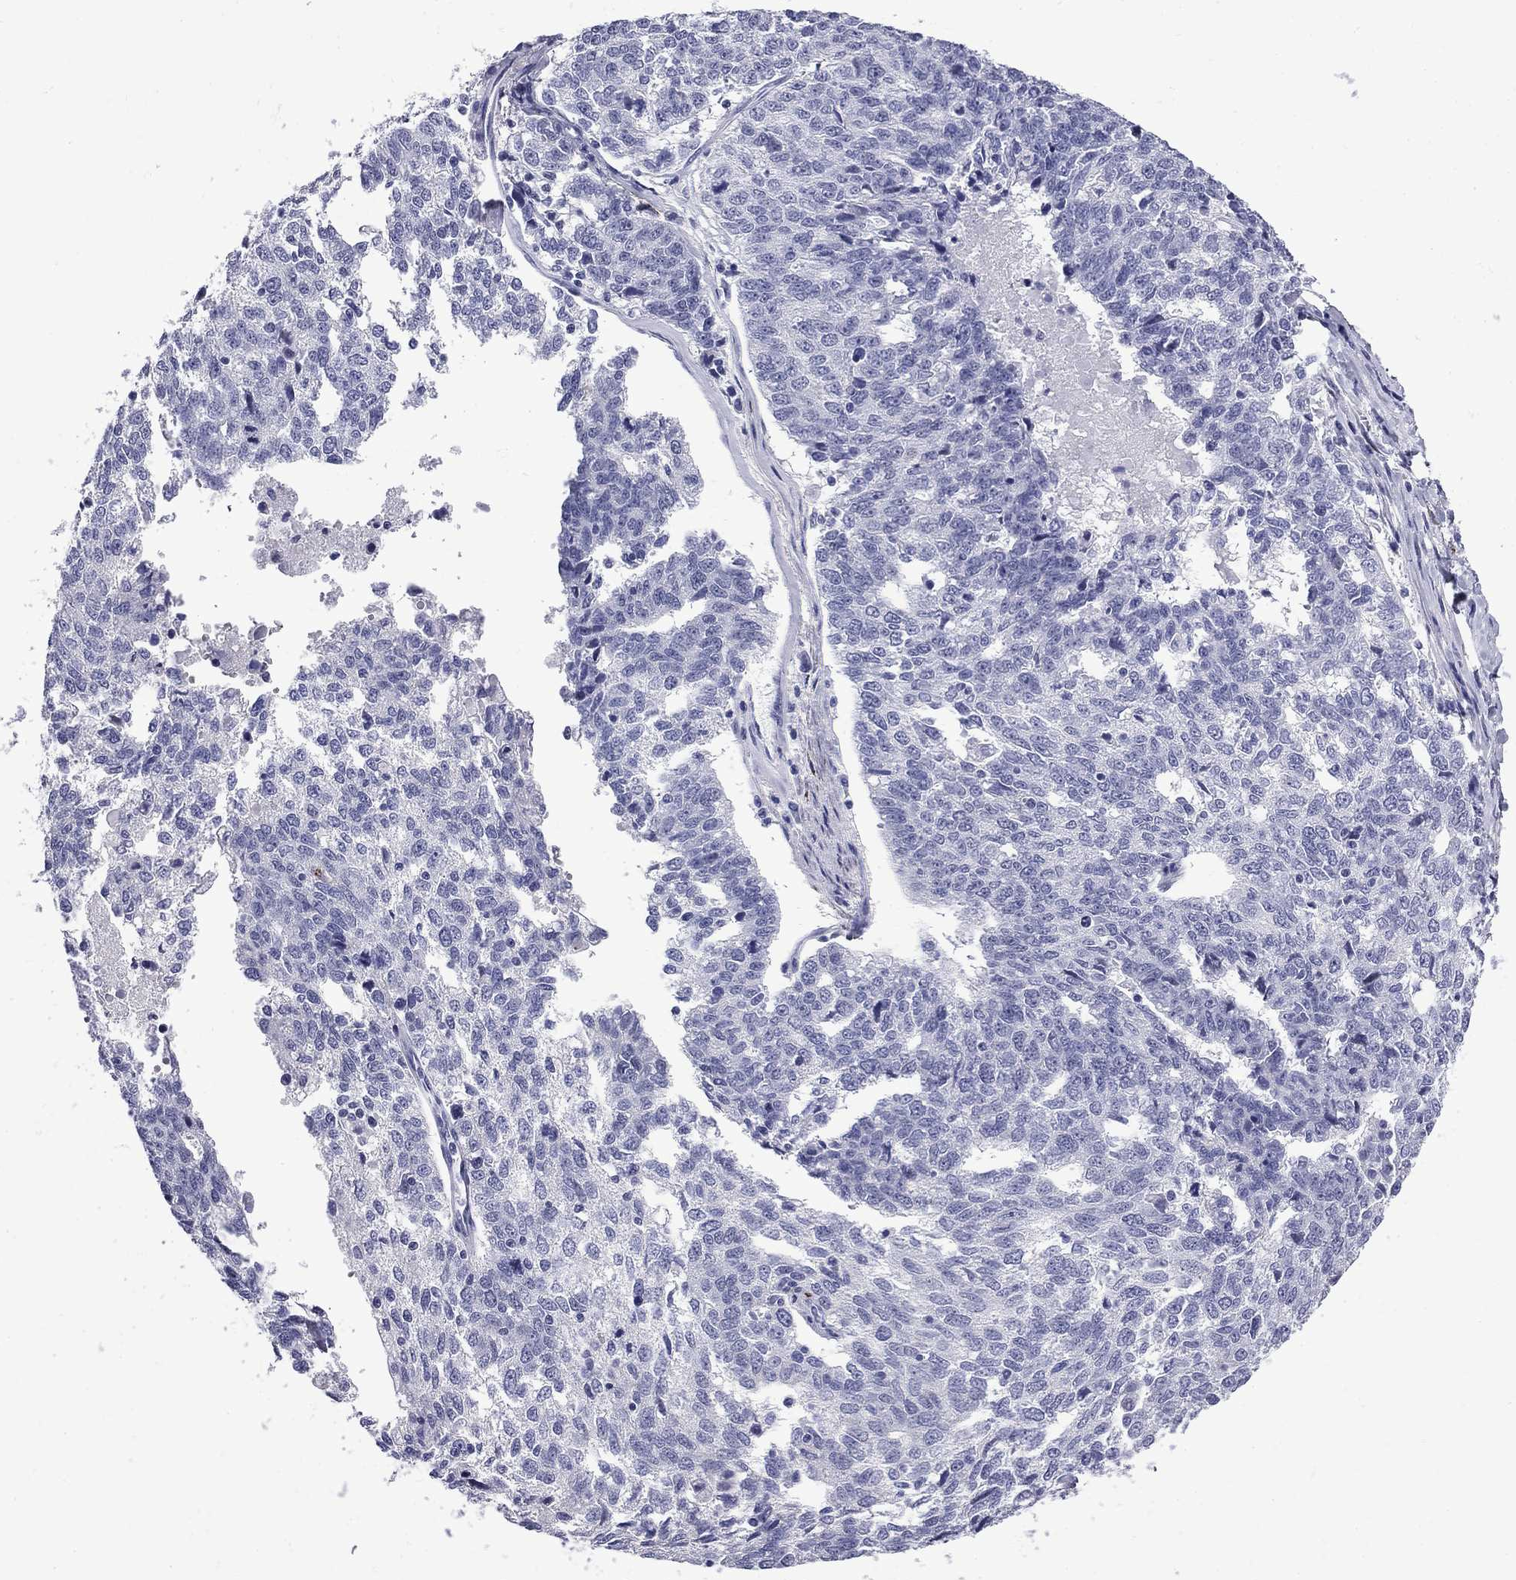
{"staining": {"intensity": "negative", "quantity": "none", "location": "none"}, "tissue": "ovarian cancer", "cell_type": "Tumor cells", "image_type": "cancer", "snomed": [{"axis": "morphology", "description": "Cystadenocarcinoma, serous, NOS"}, {"axis": "topography", "description": "Ovary"}], "caption": "Ovarian cancer (serous cystadenocarcinoma) was stained to show a protein in brown. There is no significant positivity in tumor cells. Brightfield microscopy of immunohistochemistry stained with DAB (3,3'-diaminobenzidine) (brown) and hematoxylin (blue), captured at high magnification.", "gene": "MGARP", "patient": {"sex": "female", "age": 71}}